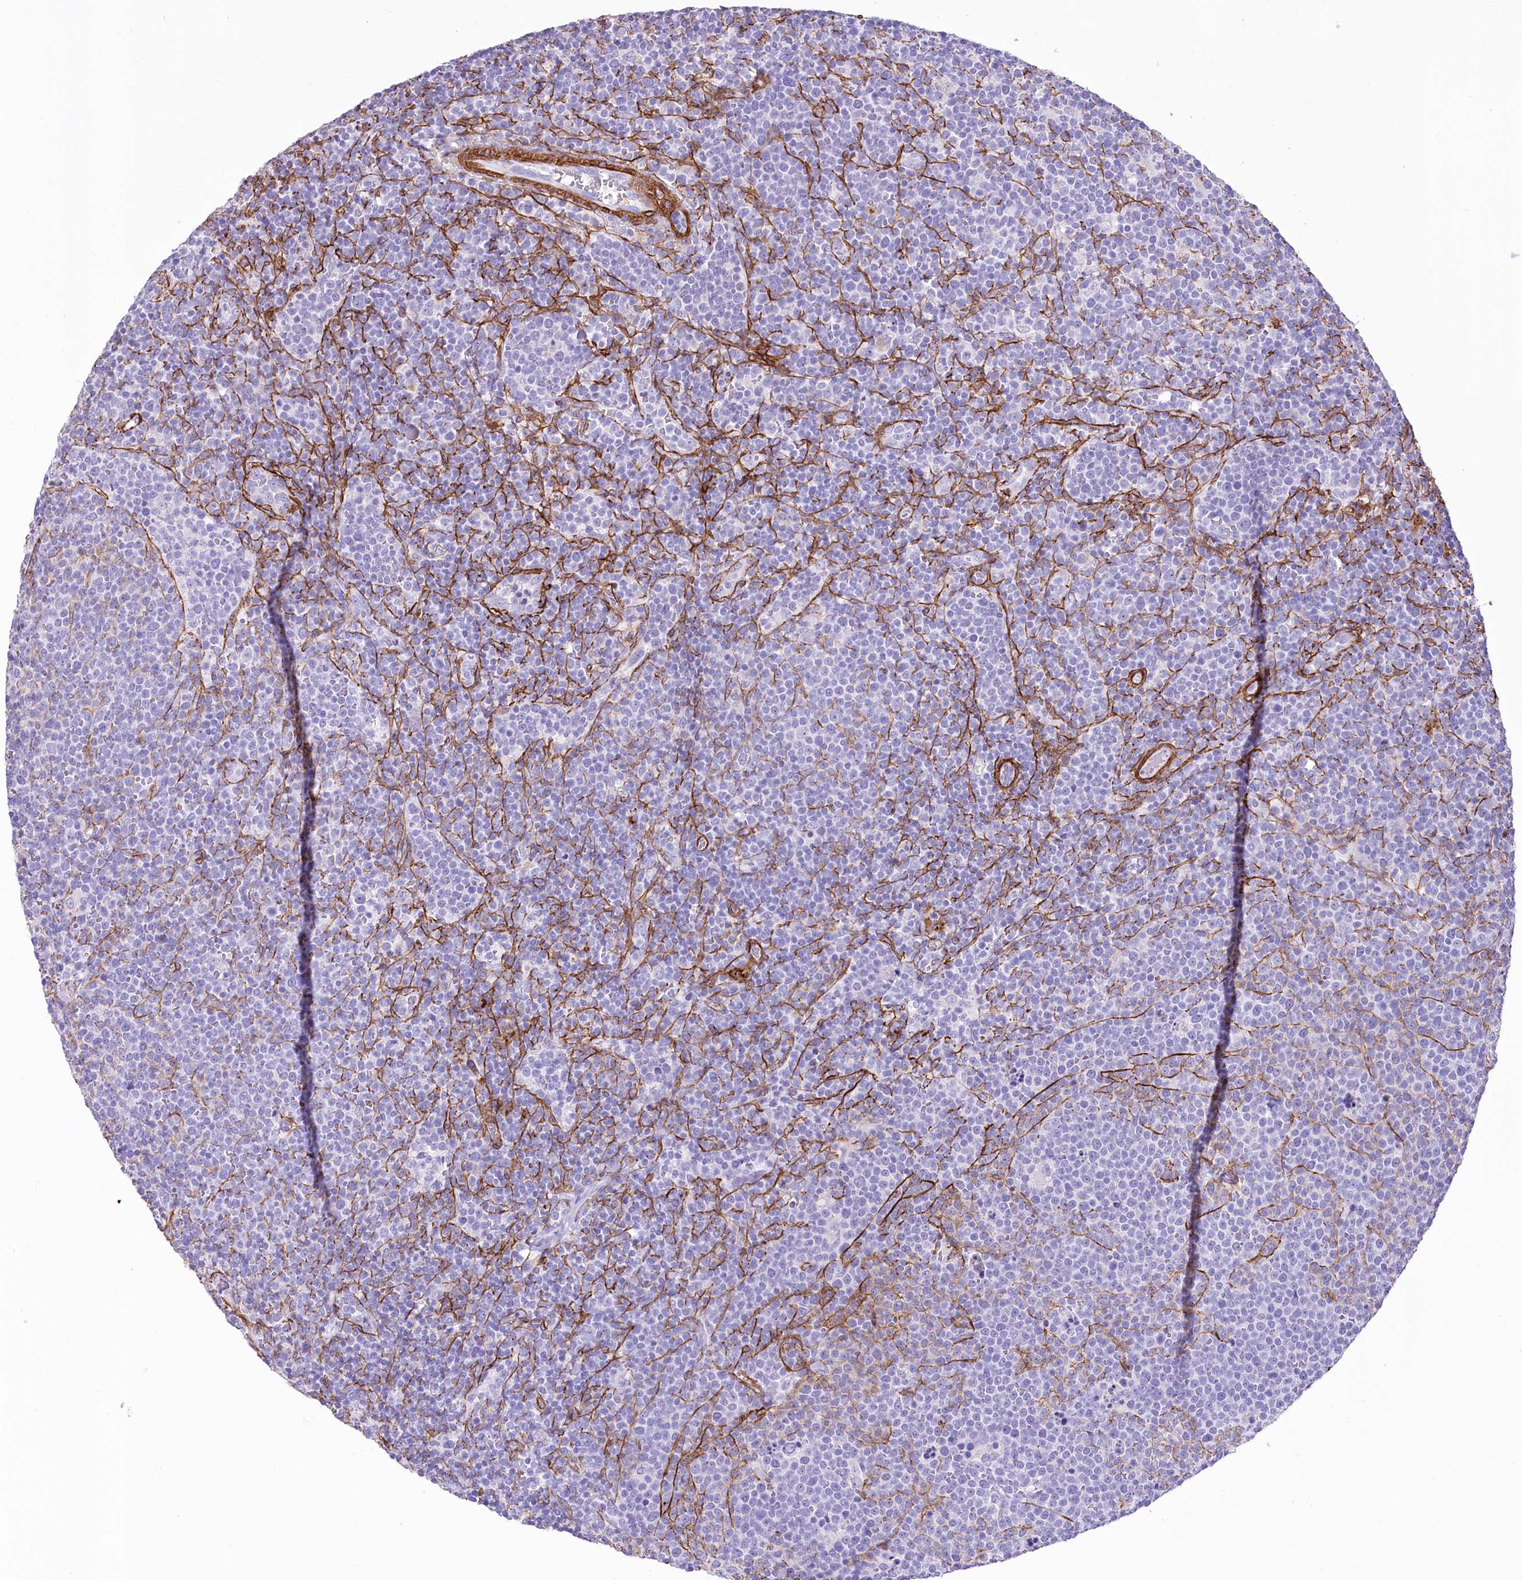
{"staining": {"intensity": "negative", "quantity": "none", "location": "none"}, "tissue": "lymphoma", "cell_type": "Tumor cells", "image_type": "cancer", "snomed": [{"axis": "morphology", "description": "Malignant lymphoma, non-Hodgkin's type, High grade"}, {"axis": "topography", "description": "Lymph node"}], "caption": "Immunohistochemistry photomicrograph of neoplastic tissue: human malignant lymphoma, non-Hodgkin's type (high-grade) stained with DAB (3,3'-diaminobenzidine) reveals no significant protein staining in tumor cells.", "gene": "SYNPO2", "patient": {"sex": "male", "age": 61}}